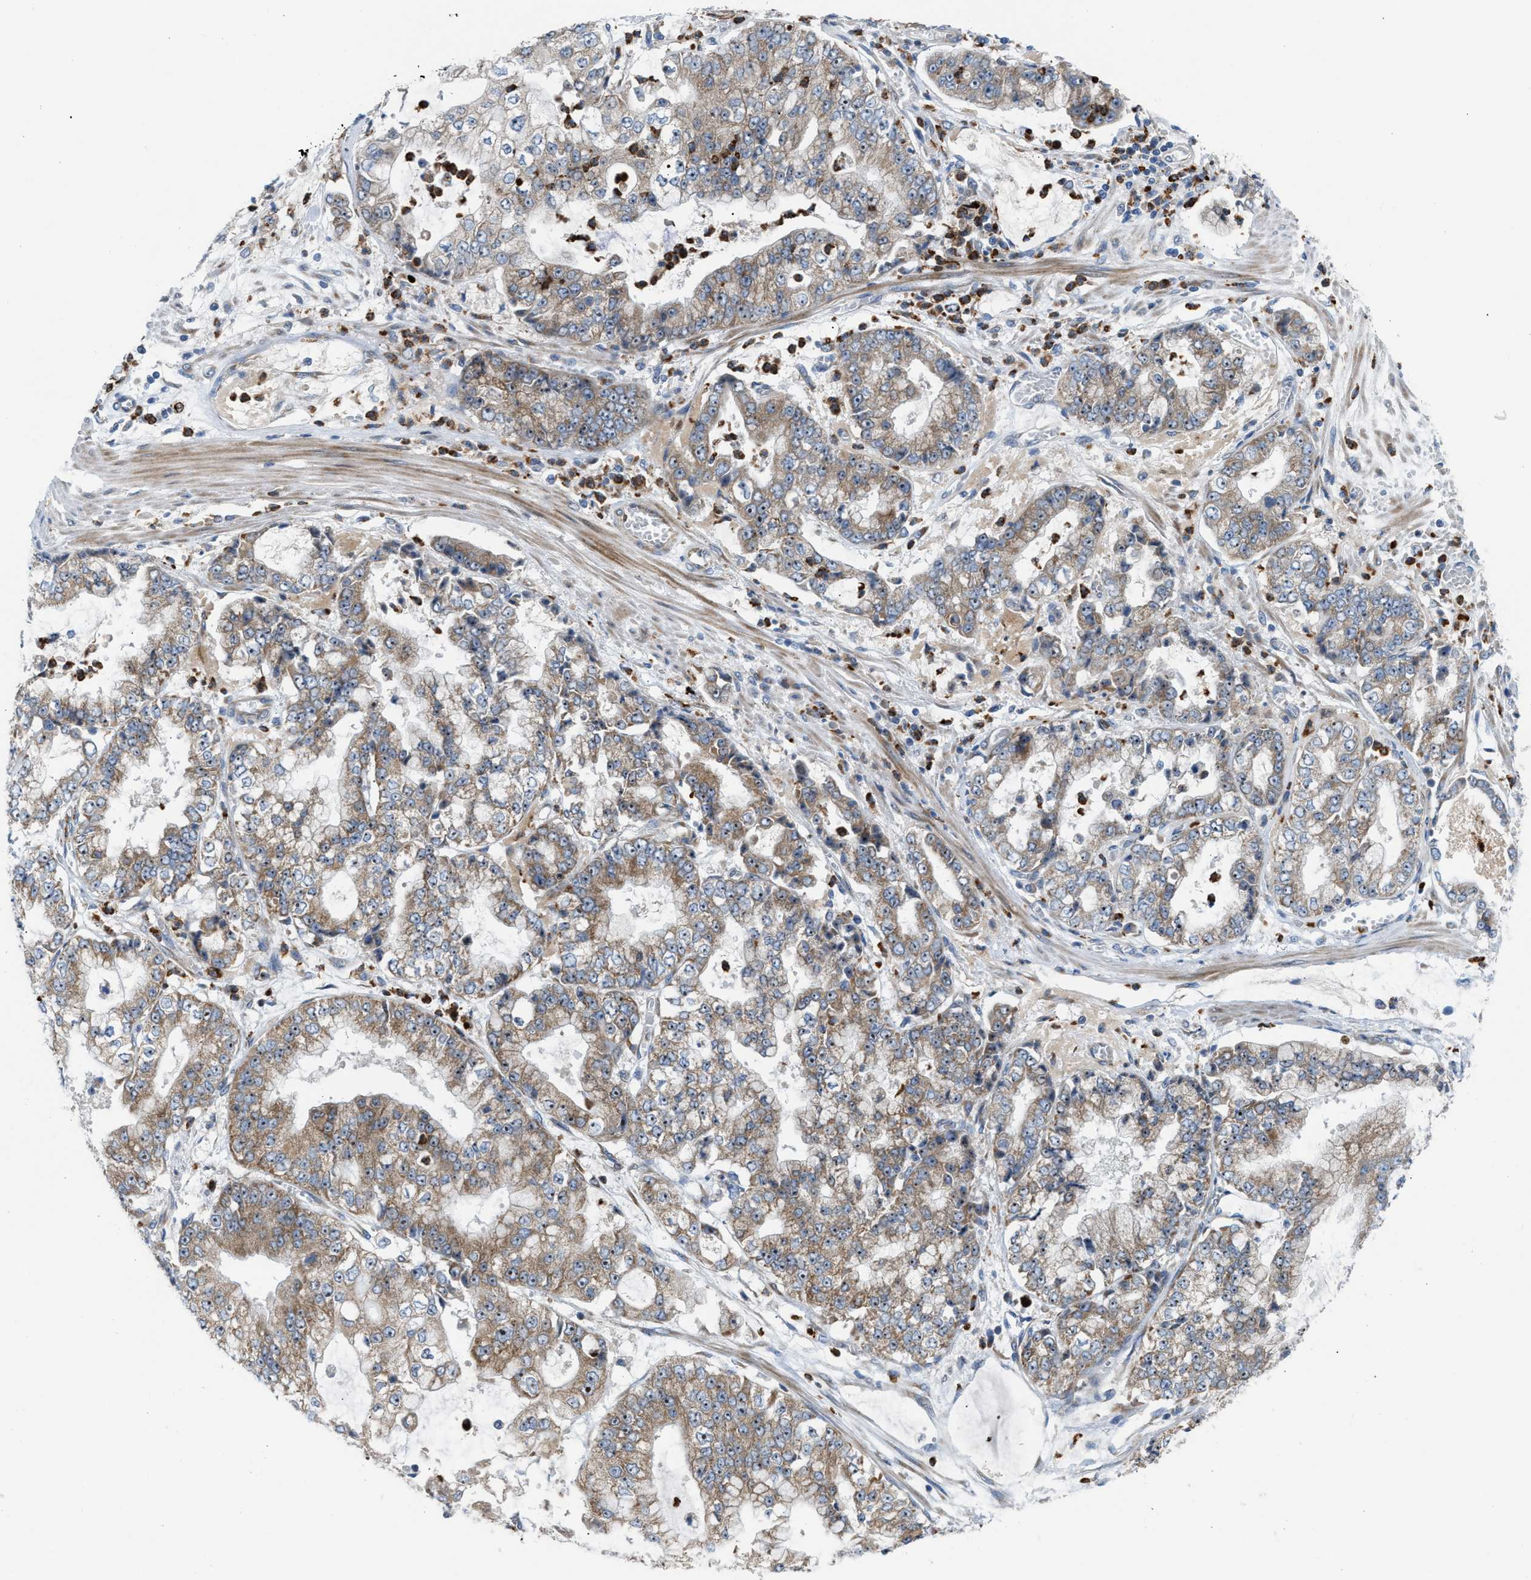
{"staining": {"intensity": "moderate", "quantity": ">75%", "location": "cytoplasmic/membranous,nuclear"}, "tissue": "stomach cancer", "cell_type": "Tumor cells", "image_type": "cancer", "snomed": [{"axis": "morphology", "description": "Adenocarcinoma, NOS"}, {"axis": "topography", "description": "Stomach"}], "caption": "High-power microscopy captured an IHC photomicrograph of stomach adenocarcinoma, revealing moderate cytoplasmic/membranous and nuclear positivity in about >75% of tumor cells.", "gene": "TPH1", "patient": {"sex": "male", "age": 76}}